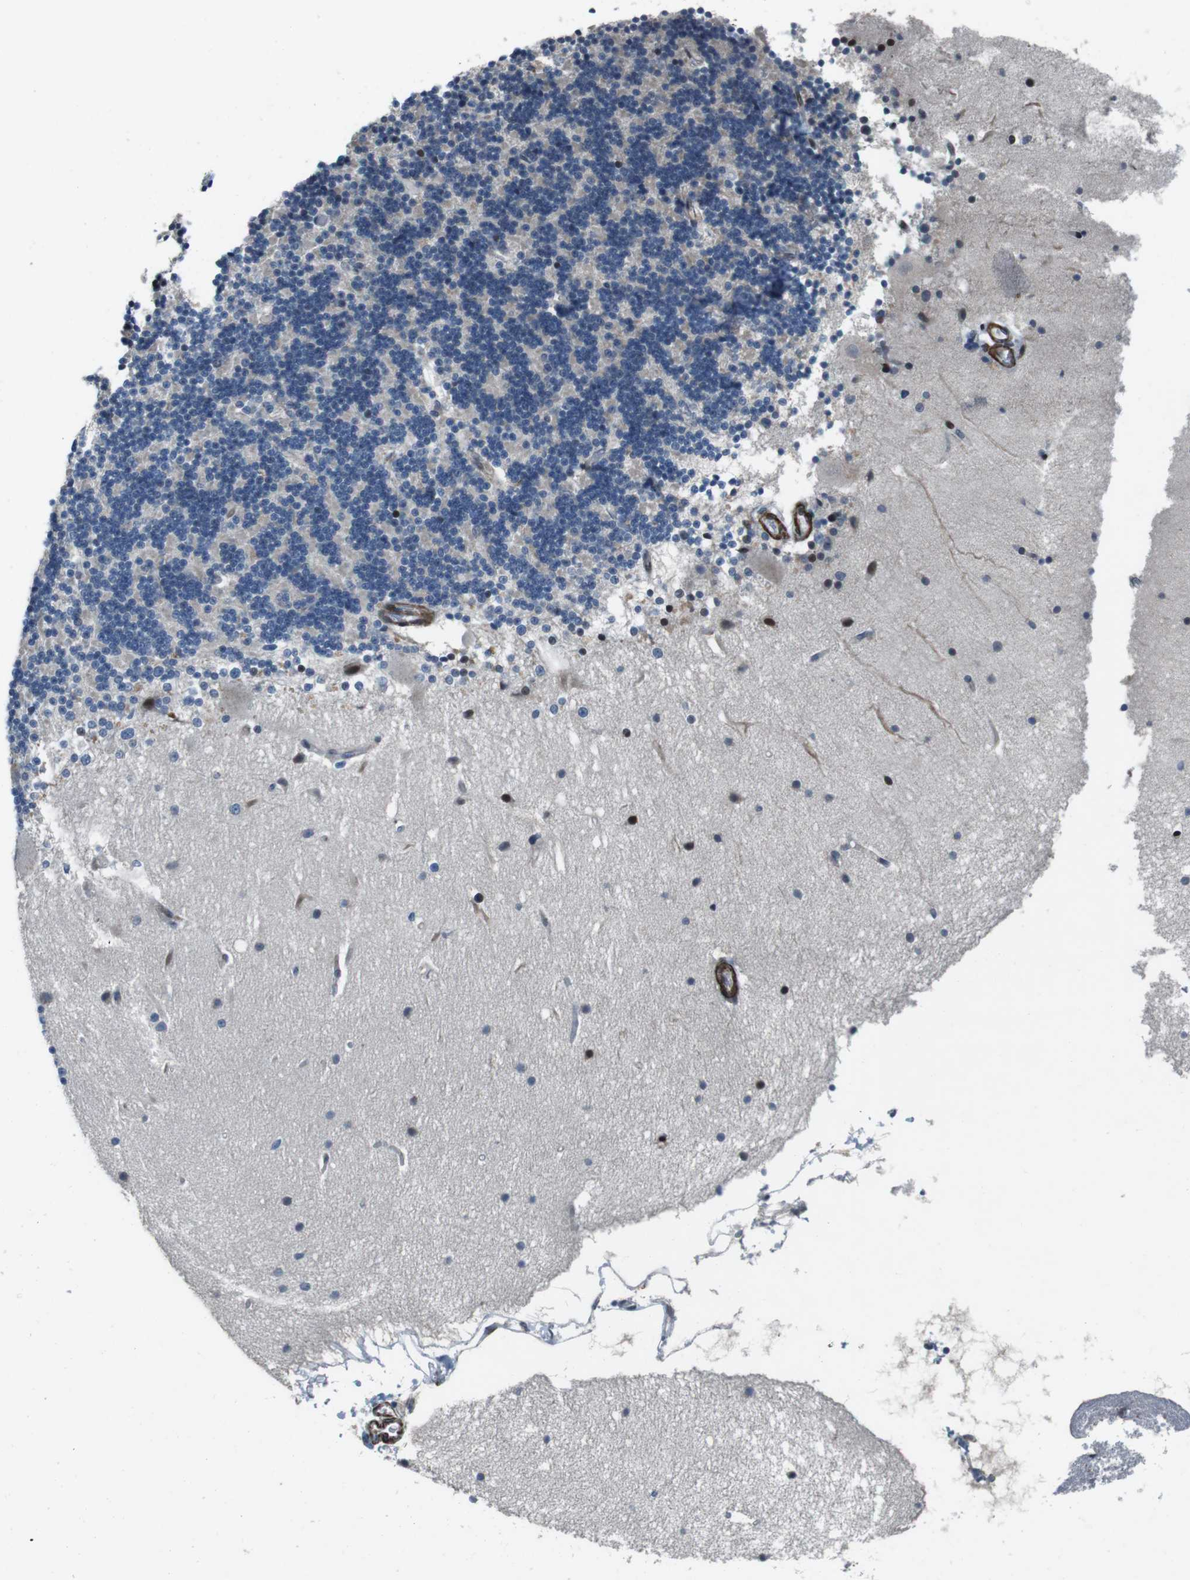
{"staining": {"intensity": "negative", "quantity": "none", "location": "none"}, "tissue": "cerebellum", "cell_type": "Cells in granular layer", "image_type": "normal", "snomed": [{"axis": "morphology", "description": "Normal tissue, NOS"}, {"axis": "topography", "description": "Cerebellum"}], "caption": "Immunohistochemistry of unremarkable human cerebellum demonstrates no expression in cells in granular layer.", "gene": "PBRM1", "patient": {"sex": "female", "age": 54}}